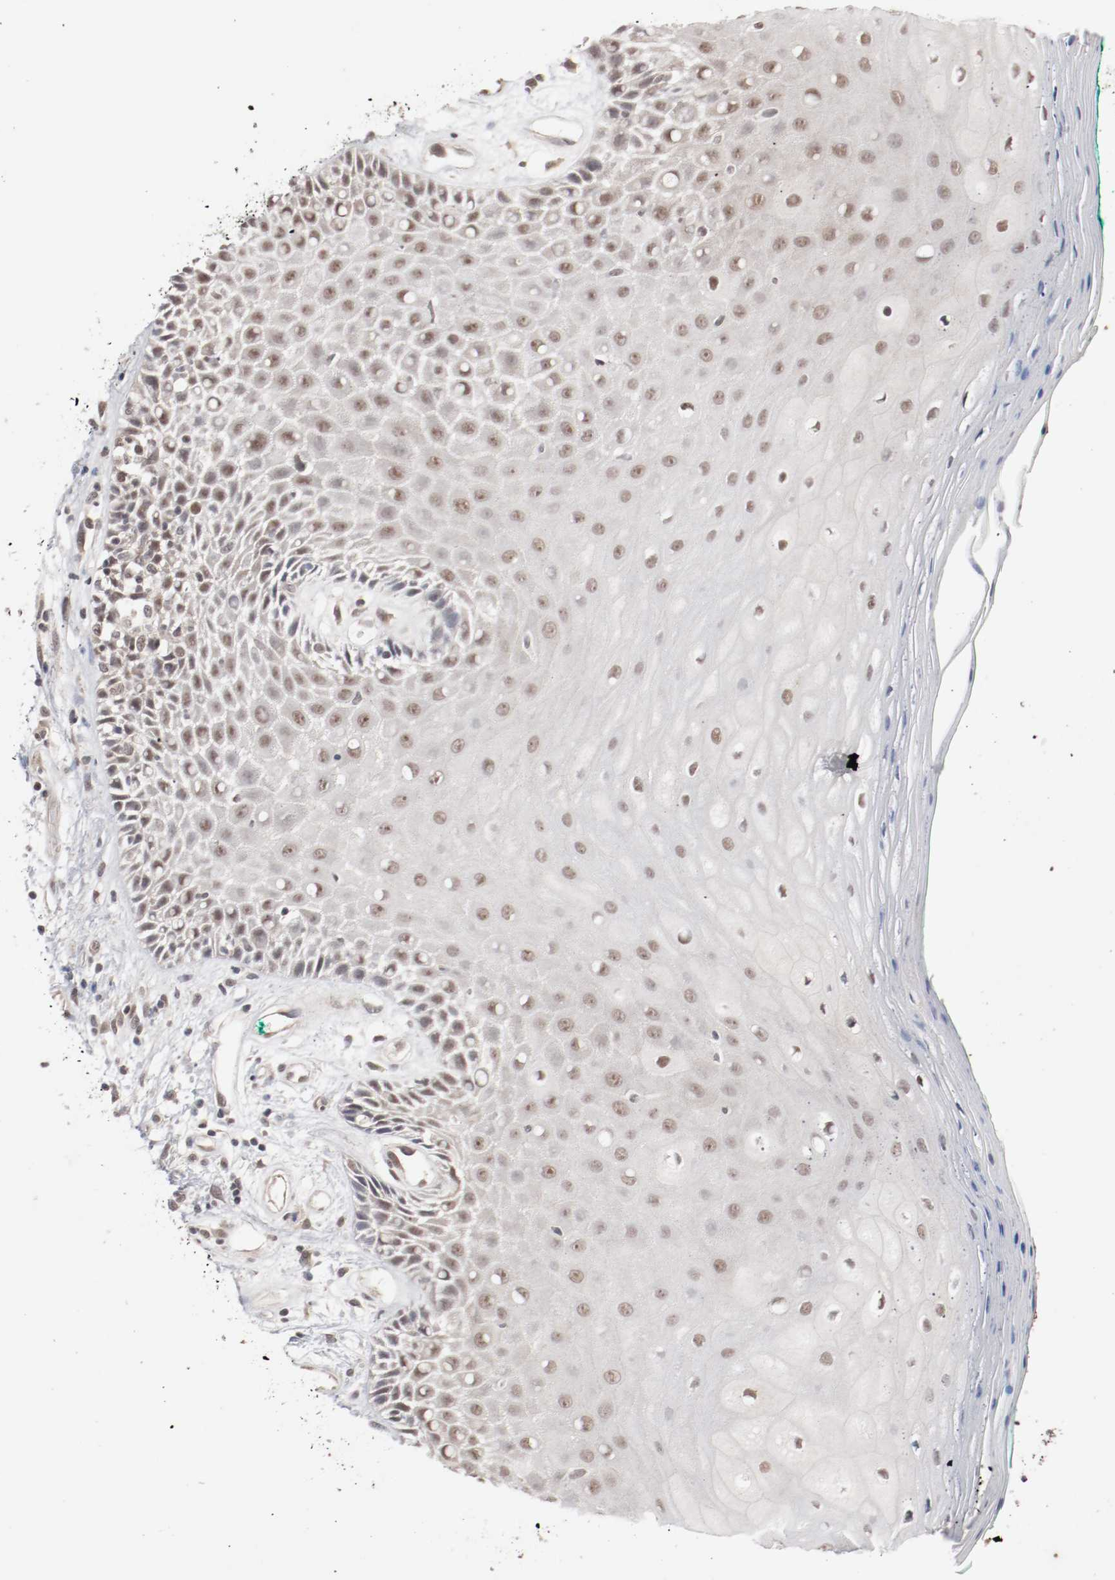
{"staining": {"intensity": "moderate", "quantity": ">75%", "location": "nuclear"}, "tissue": "oral mucosa", "cell_type": "Squamous epithelial cells", "image_type": "normal", "snomed": [{"axis": "morphology", "description": "Normal tissue, NOS"}, {"axis": "morphology", "description": "Squamous cell carcinoma, NOS"}, {"axis": "topography", "description": "Skeletal muscle"}, {"axis": "topography", "description": "Oral tissue"}, {"axis": "topography", "description": "Head-Neck"}], "caption": "Human oral mucosa stained for a protein (brown) reveals moderate nuclear positive expression in about >75% of squamous epithelial cells.", "gene": "CSNK2B", "patient": {"sex": "female", "age": 84}}